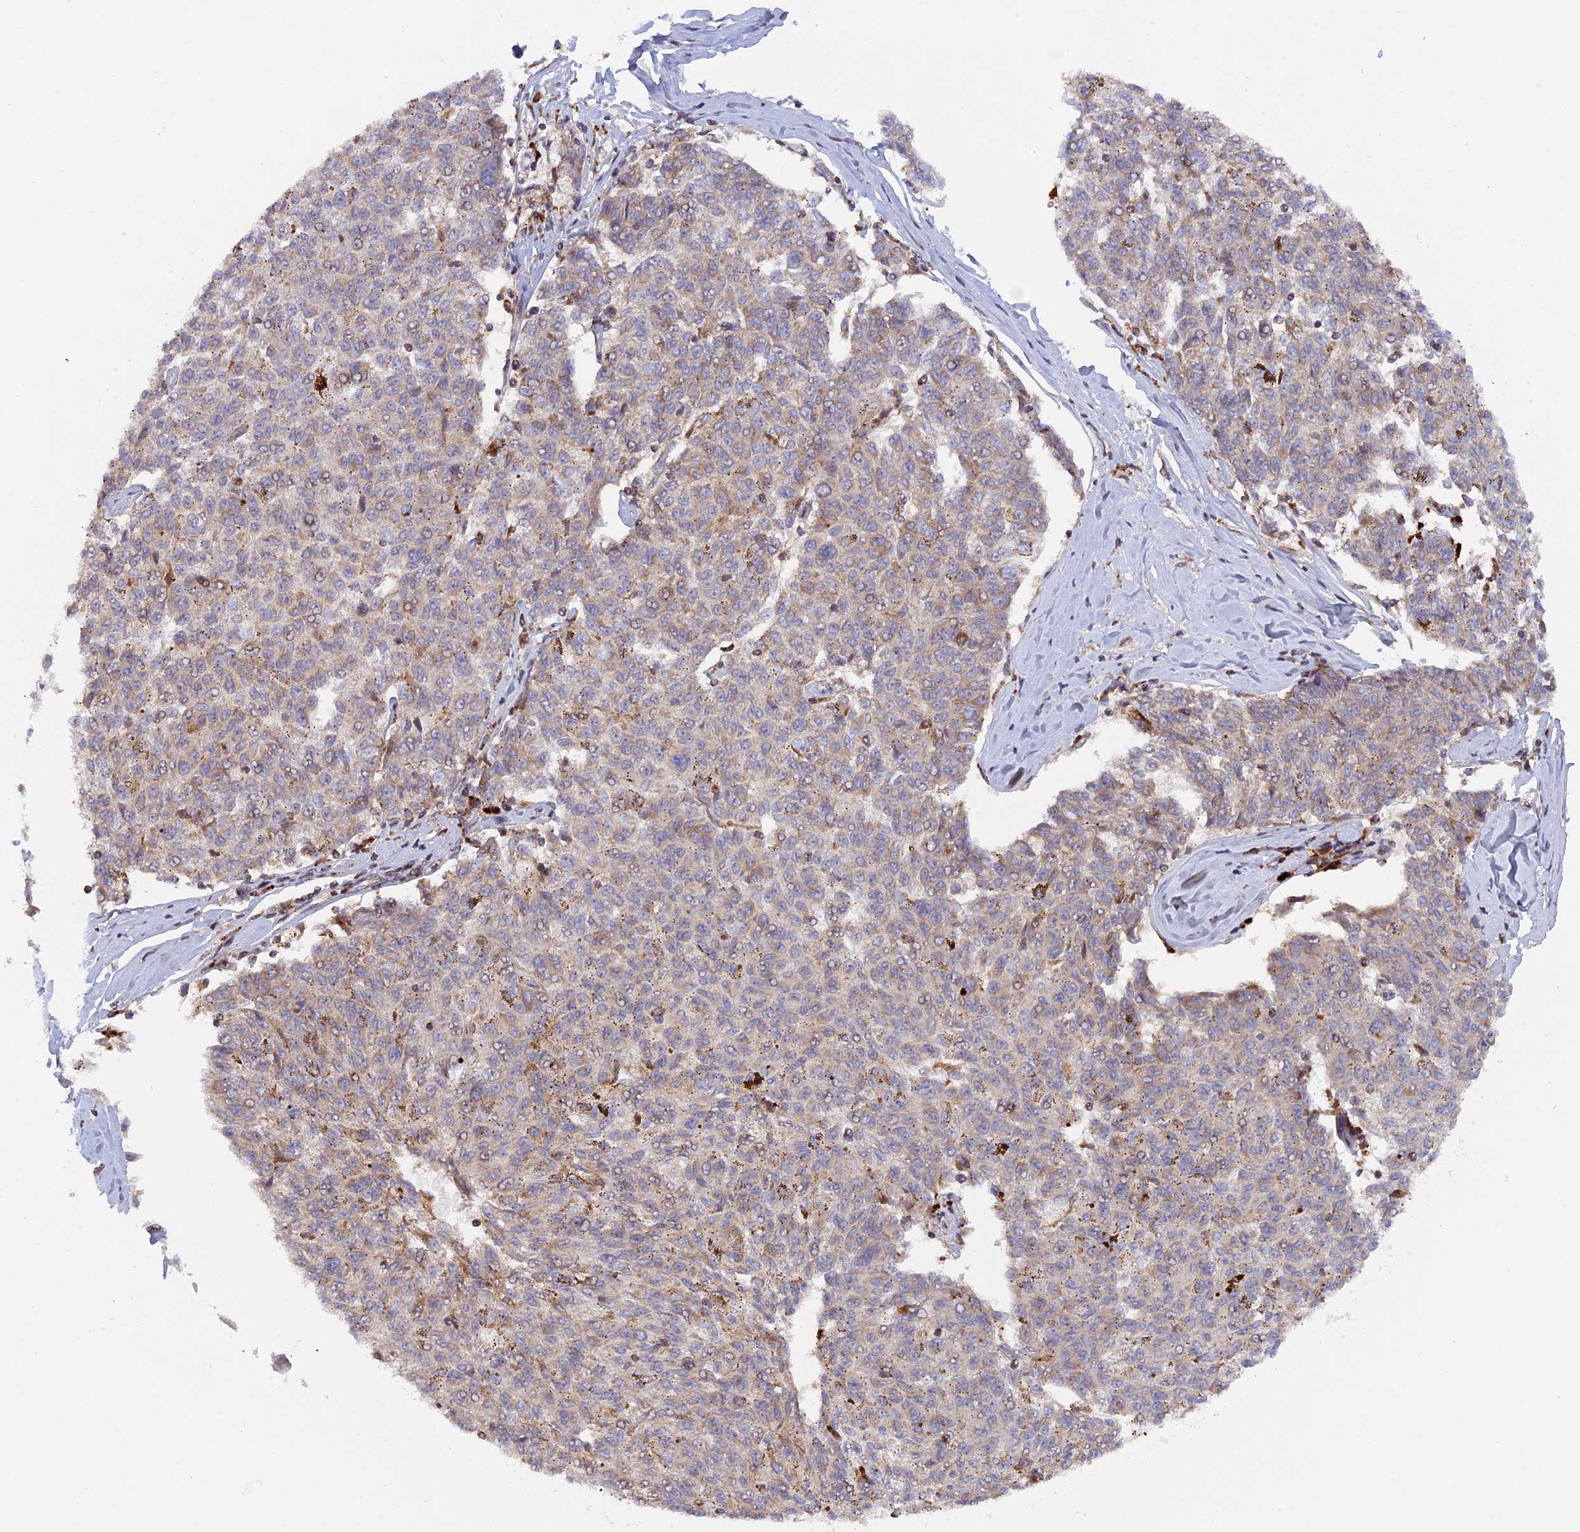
{"staining": {"intensity": "negative", "quantity": "none", "location": "none"}, "tissue": "melanoma", "cell_type": "Tumor cells", "image_type": "cancer", "snomed": [{"axis": "morphology", "description": "Malignant melanoma, NOS"}, {"axis": "topography", "description": "Skin"}], "caption": "Melanoma stained for a protein using IHC shows no positivity tumor cells.", "gene": "MPV17L", "patient": {"sex": "female", "age": 72}}